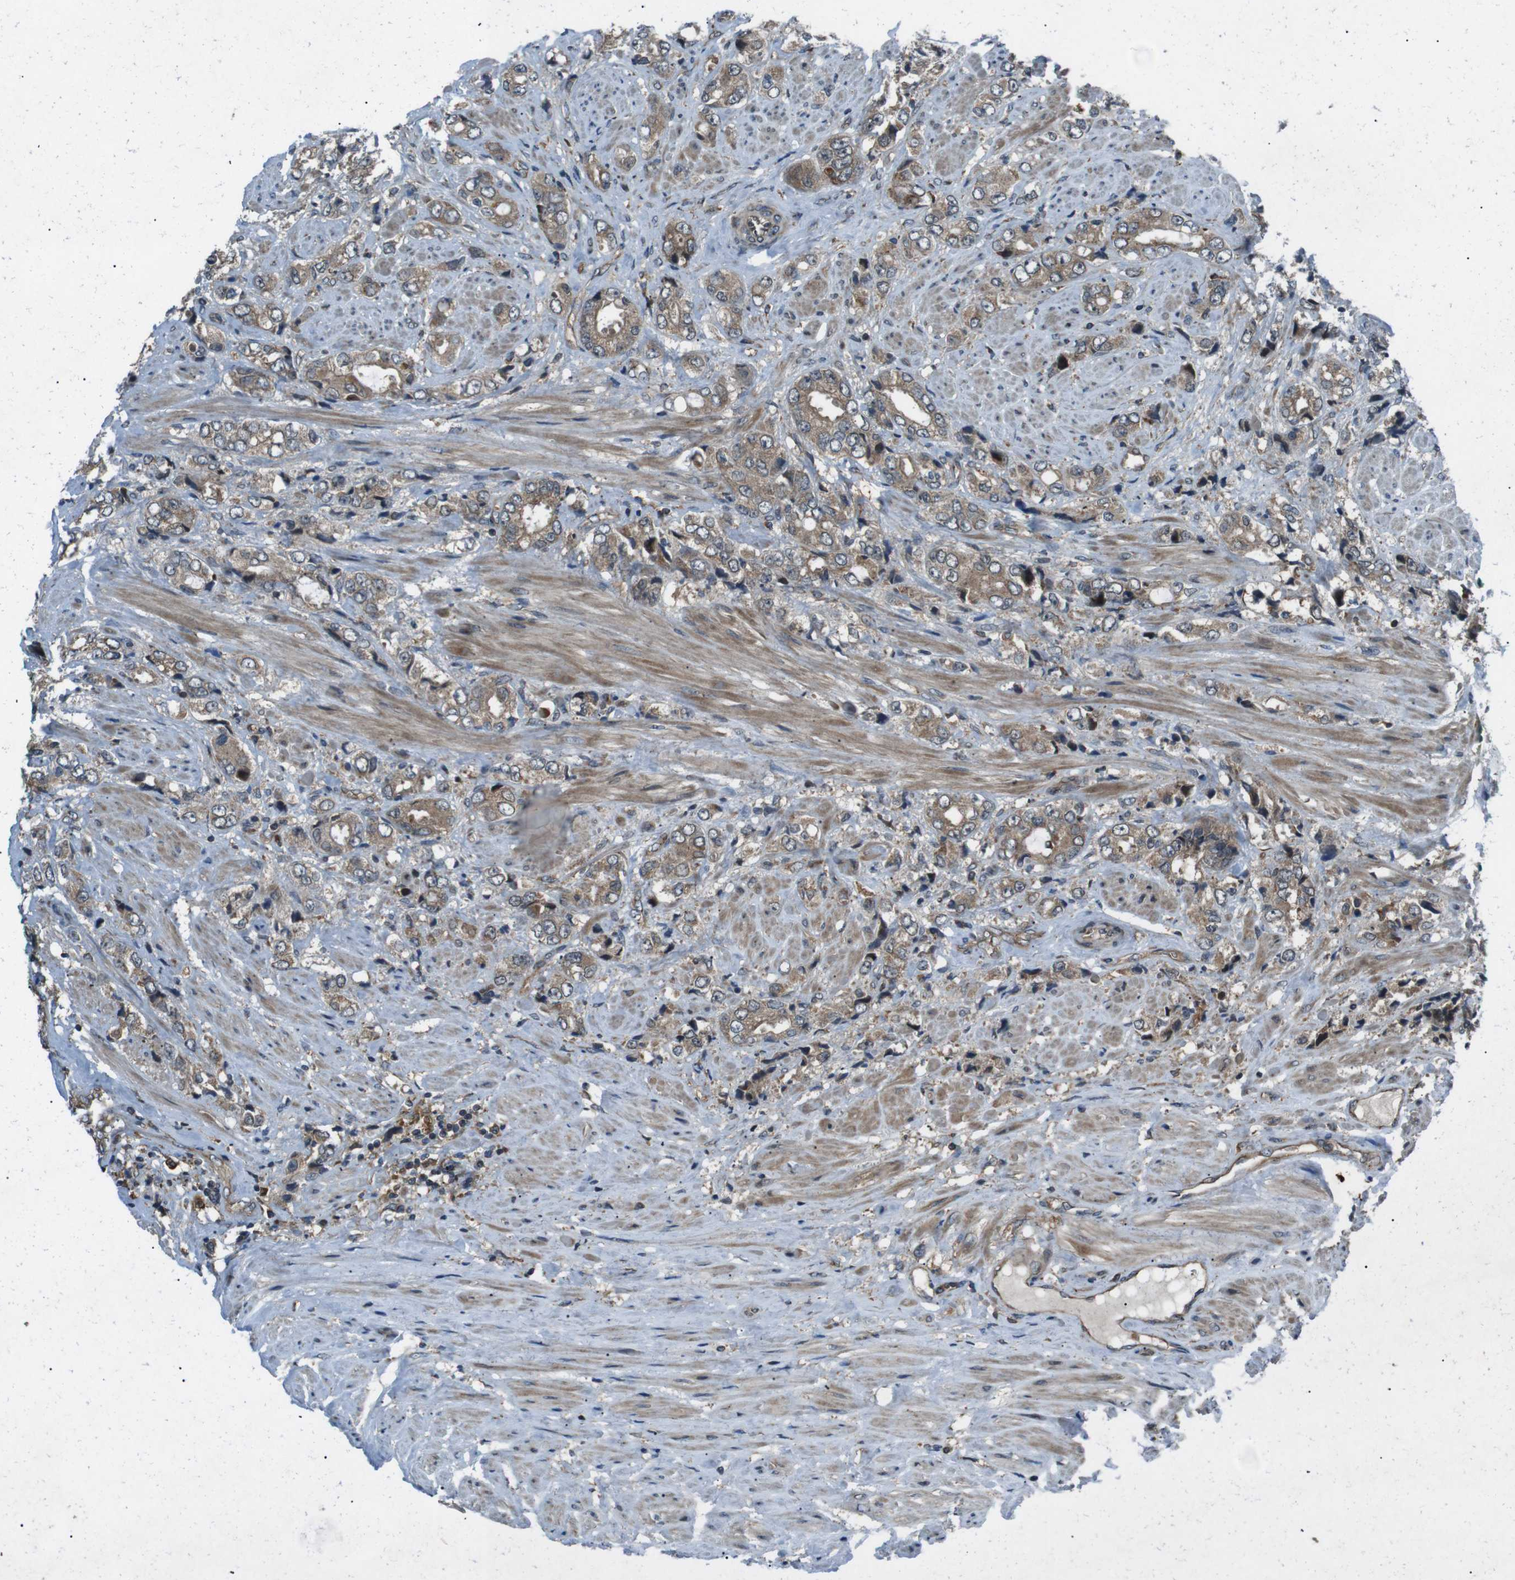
{"staining": {"intensity": "moderate", "quantity": ">75%", "location": "cytoplasmic/membranous"}, "tissue": "prostate cancer", "cell_type": "Tumor cells", "image_type": "cancer", "snomed": [{"axis": "morphology", "description": "Adenocarcinoma, High grade"}, {"axis": "topography", "description": "Prostate"}], "caption": "Prostate cancer (adenocarcinoma (high-grade)) was stained to show a protein in brown. There is medium levels of moderate cytoplasmic/membranous expression in approximately >75% of tumor cells.", "gene": "SLC27A4", "patient": {"sex": "male", "age": 61}}